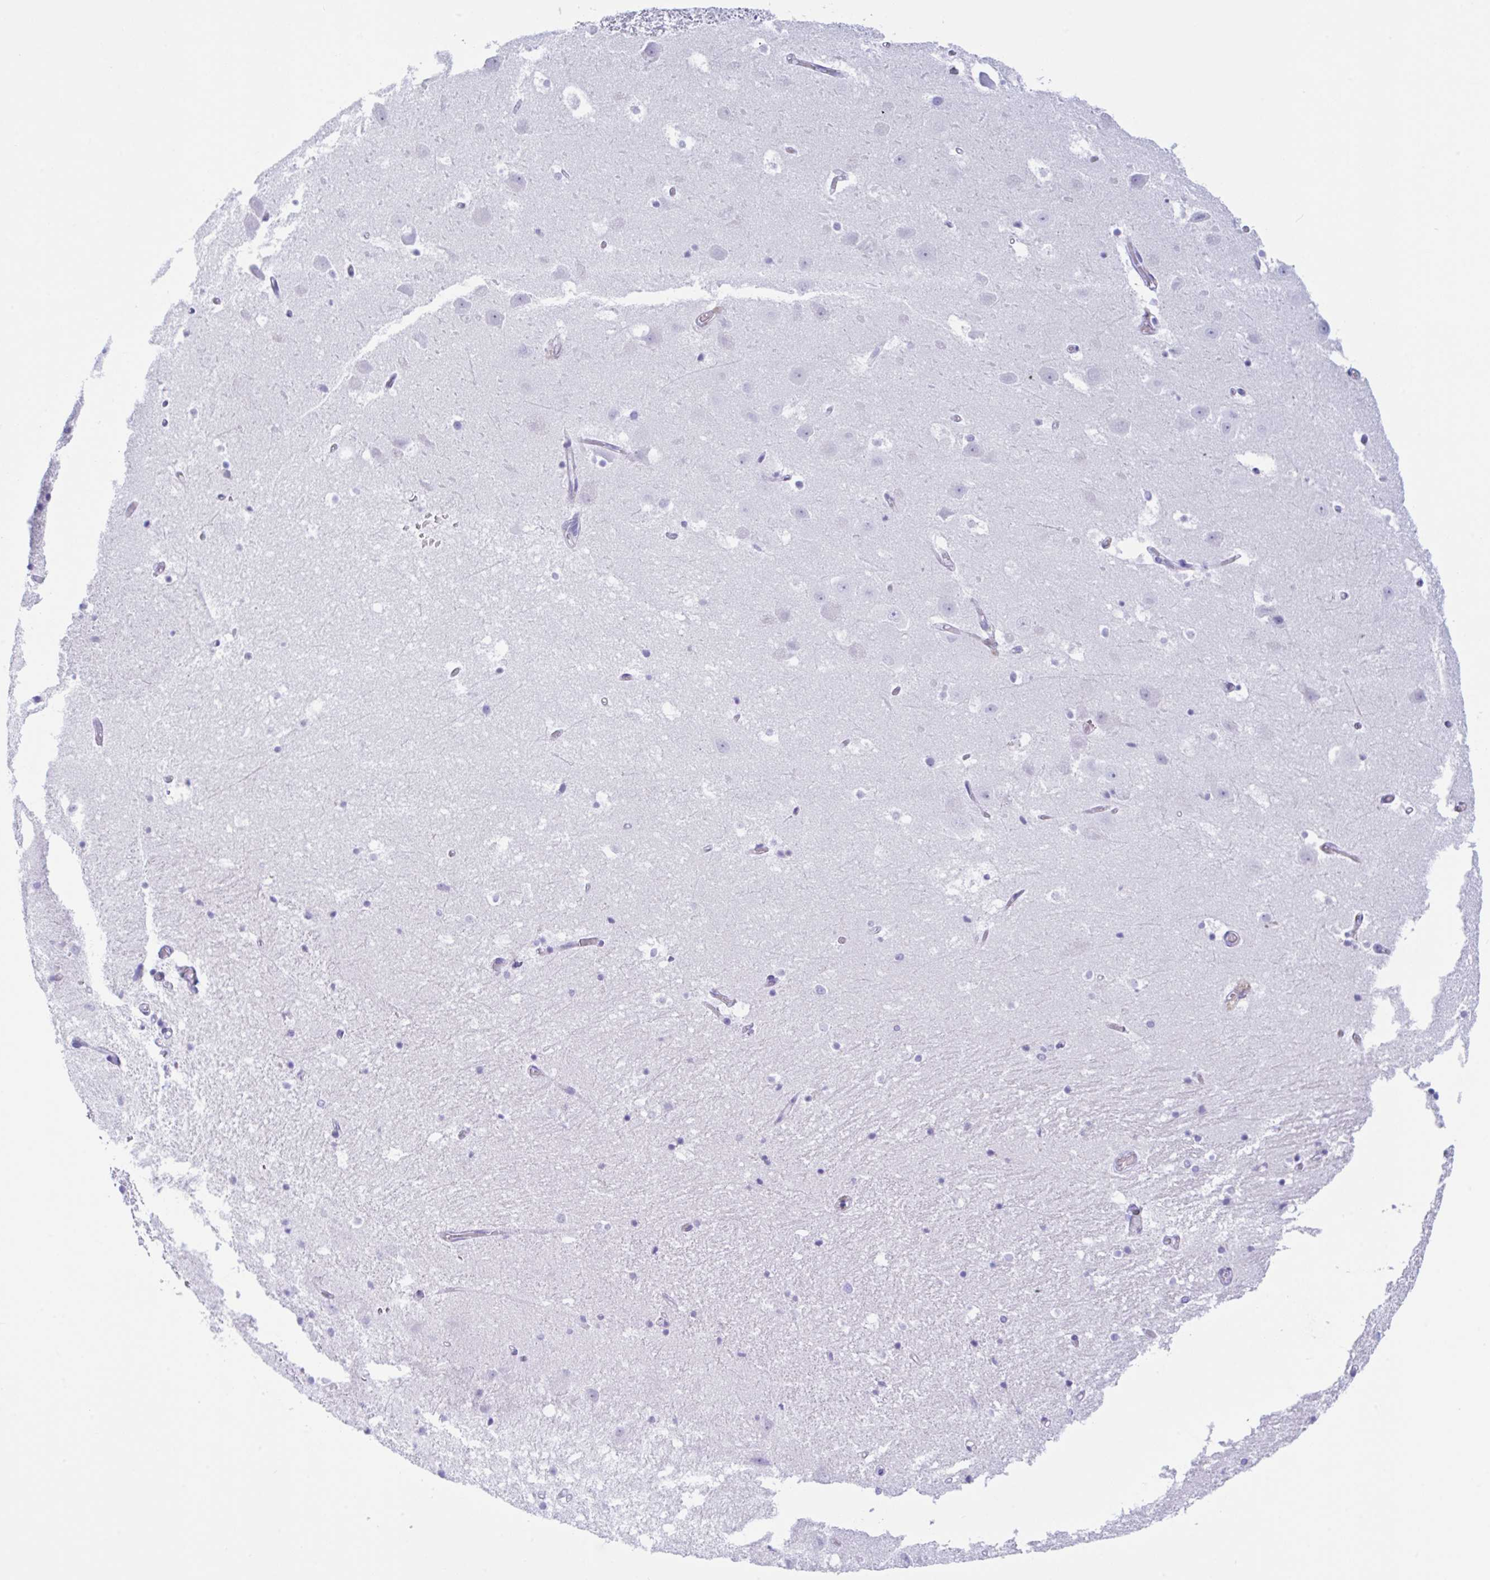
{"staining": {"intensity": "negative", "quantity": "none", "location": "none"}, "tissue": "hippocampus", "cell_type": "Glial cells", "image_type": "normal", "snomed": [{"axis": "morphology", "description": "Normal tissue, NOS"}, {"axis": "topography", "description": "Hippocampus"}], "caption": "Photomicrograph shows no significant protein expression in glial cells of unremarkable hippocampus. (DAB immunohistochemistry (IHC) with hematoxylin counter stain).", "gene": "NDUFAF8", "patient": {"sex": "female", "age": 52}}